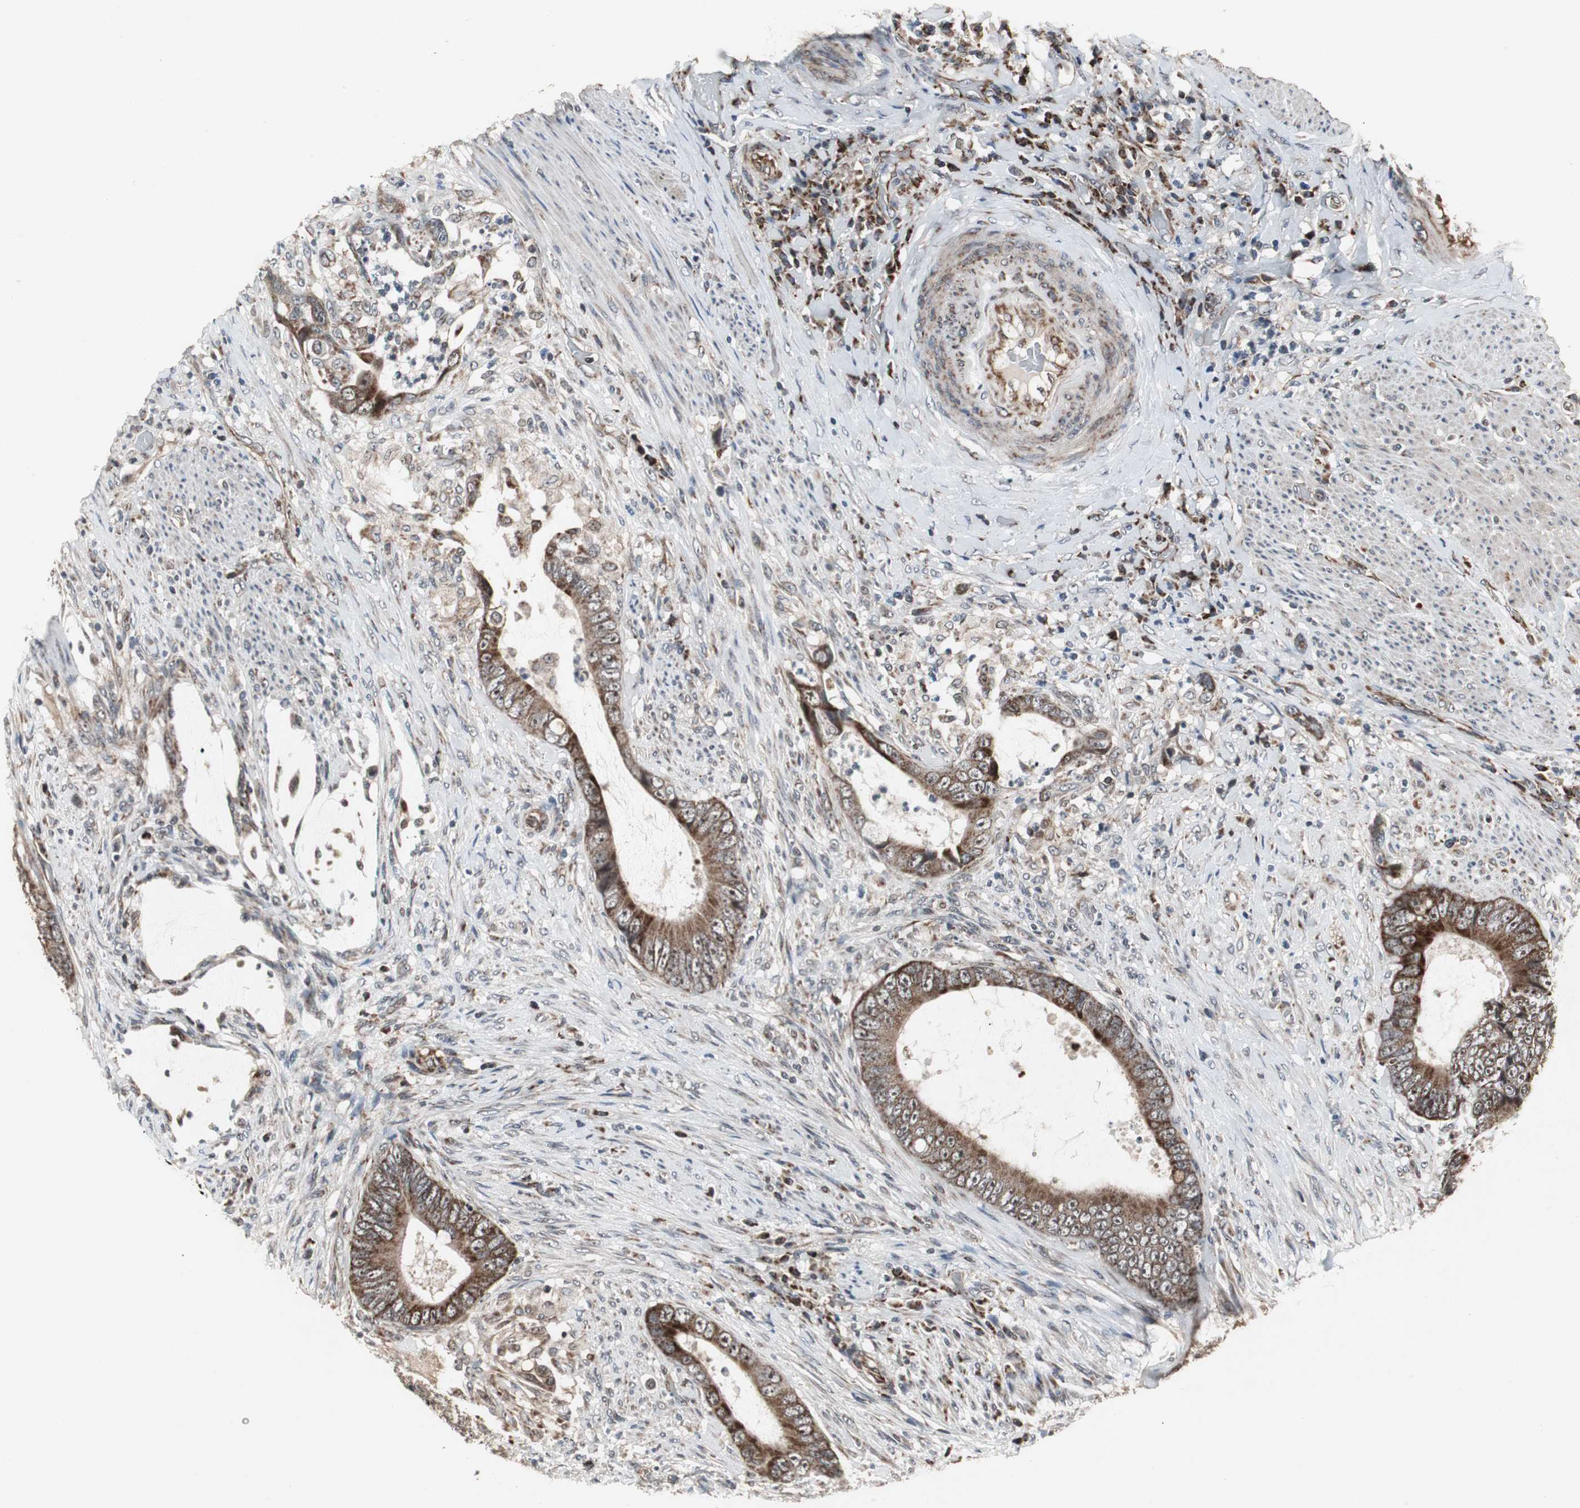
{"staining": {"intensity": "strong", "quantity": ">75%", "location": "cytoplasmic/membranous"}, "tissue": "colorectal cancer", "cell_type": "Tumor cells", "image_type": "cancer", "snomed": [{"axis": "morphology", "description": "Adenocarcinoma, NOS"}, {"axis": "topography", "description": "Colon"}], "caption": "Colorectal adenocarcinoma stained with immunohistochemistry (IHC) reveals strong cytoplasmic/membranous staining in about >75% of tumor cells.", "gene": "MRPL40", "patient": {"sex": "female", "age": 86}}